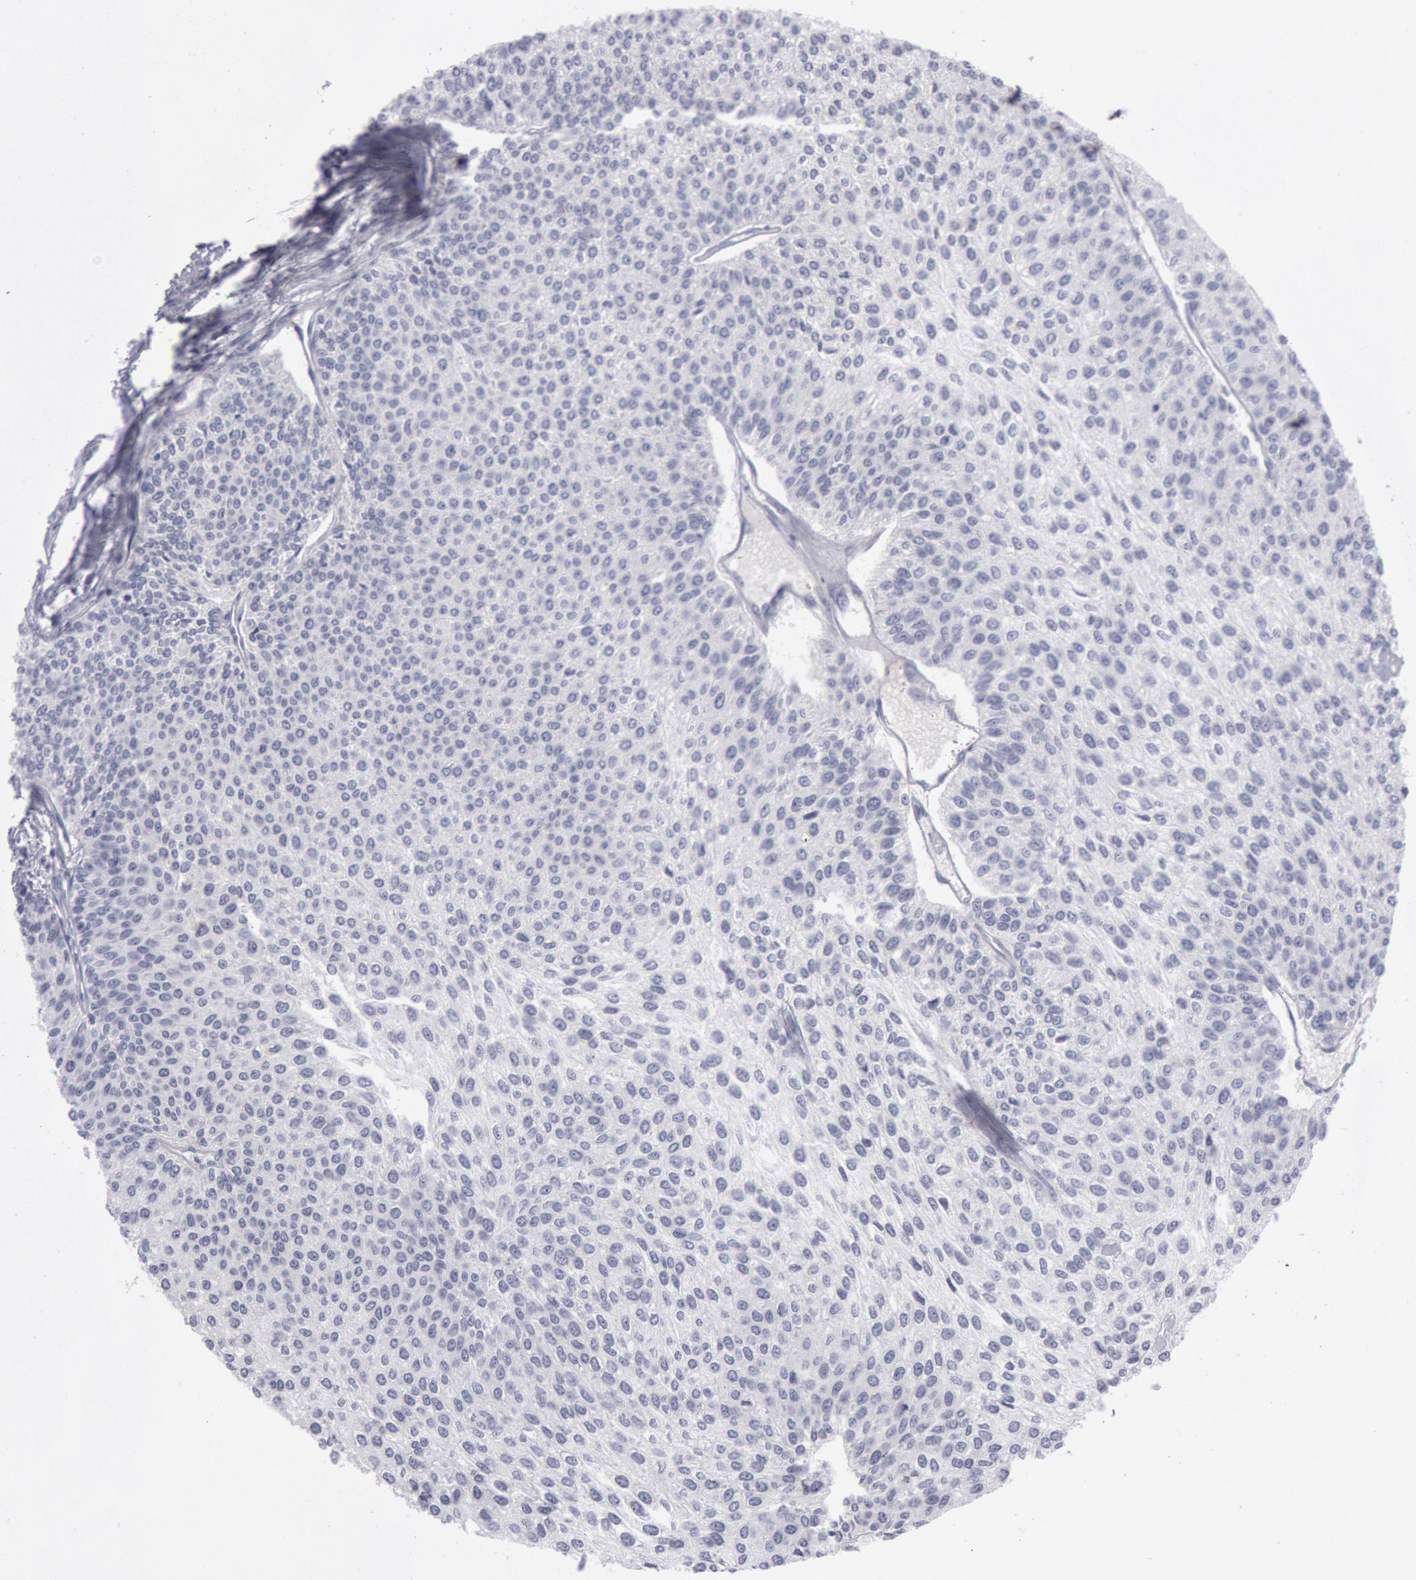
{"staining": {"intensity": "negative", "quantity": "none", "location": "none"}, "tissue": "urothelial cancer", "cell_type": "Tumor cells", "image_type": "cancer", "snomed": [{"axis": "morphology", "description": "Urothelial carcinoma, Low grade"}, {"axis": "topography", "description": "Urinary bladder"}], "caption": "Immunohistochemistry of human urothelial cancer exhibits no expression in tumor cells.", "gene": "KRT16", "patient": {"sex": "female", "age": 73}}